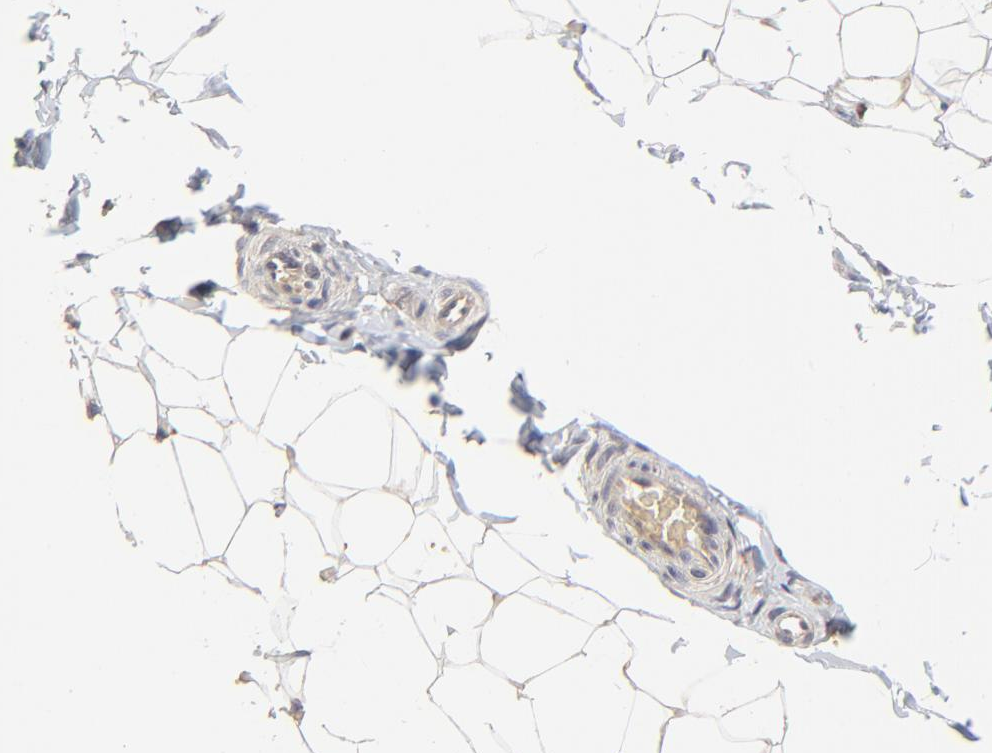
{"staining": {"intensity": "negative", "quantity": "none", "location": "none"}, "tissue": "adipose tissue", "cell_type": "Adipocytes", "image_type": "normal", "snomed": [{"axis": "morphology", "description": "Normal tissue, NOS"}, {"axis": "topography", "description": "Soft tissue"}], "caption": "High magnification brightfield microscopy of benign adipose tissue stained with DAB (brown) and counterstained with hematoxylin (blue): adipocytes show no significant expression. (IHC, brightfield microscopy, high magnification).", "gene": "FRMD8", "patient": {"sex": "male", "age": 26}}